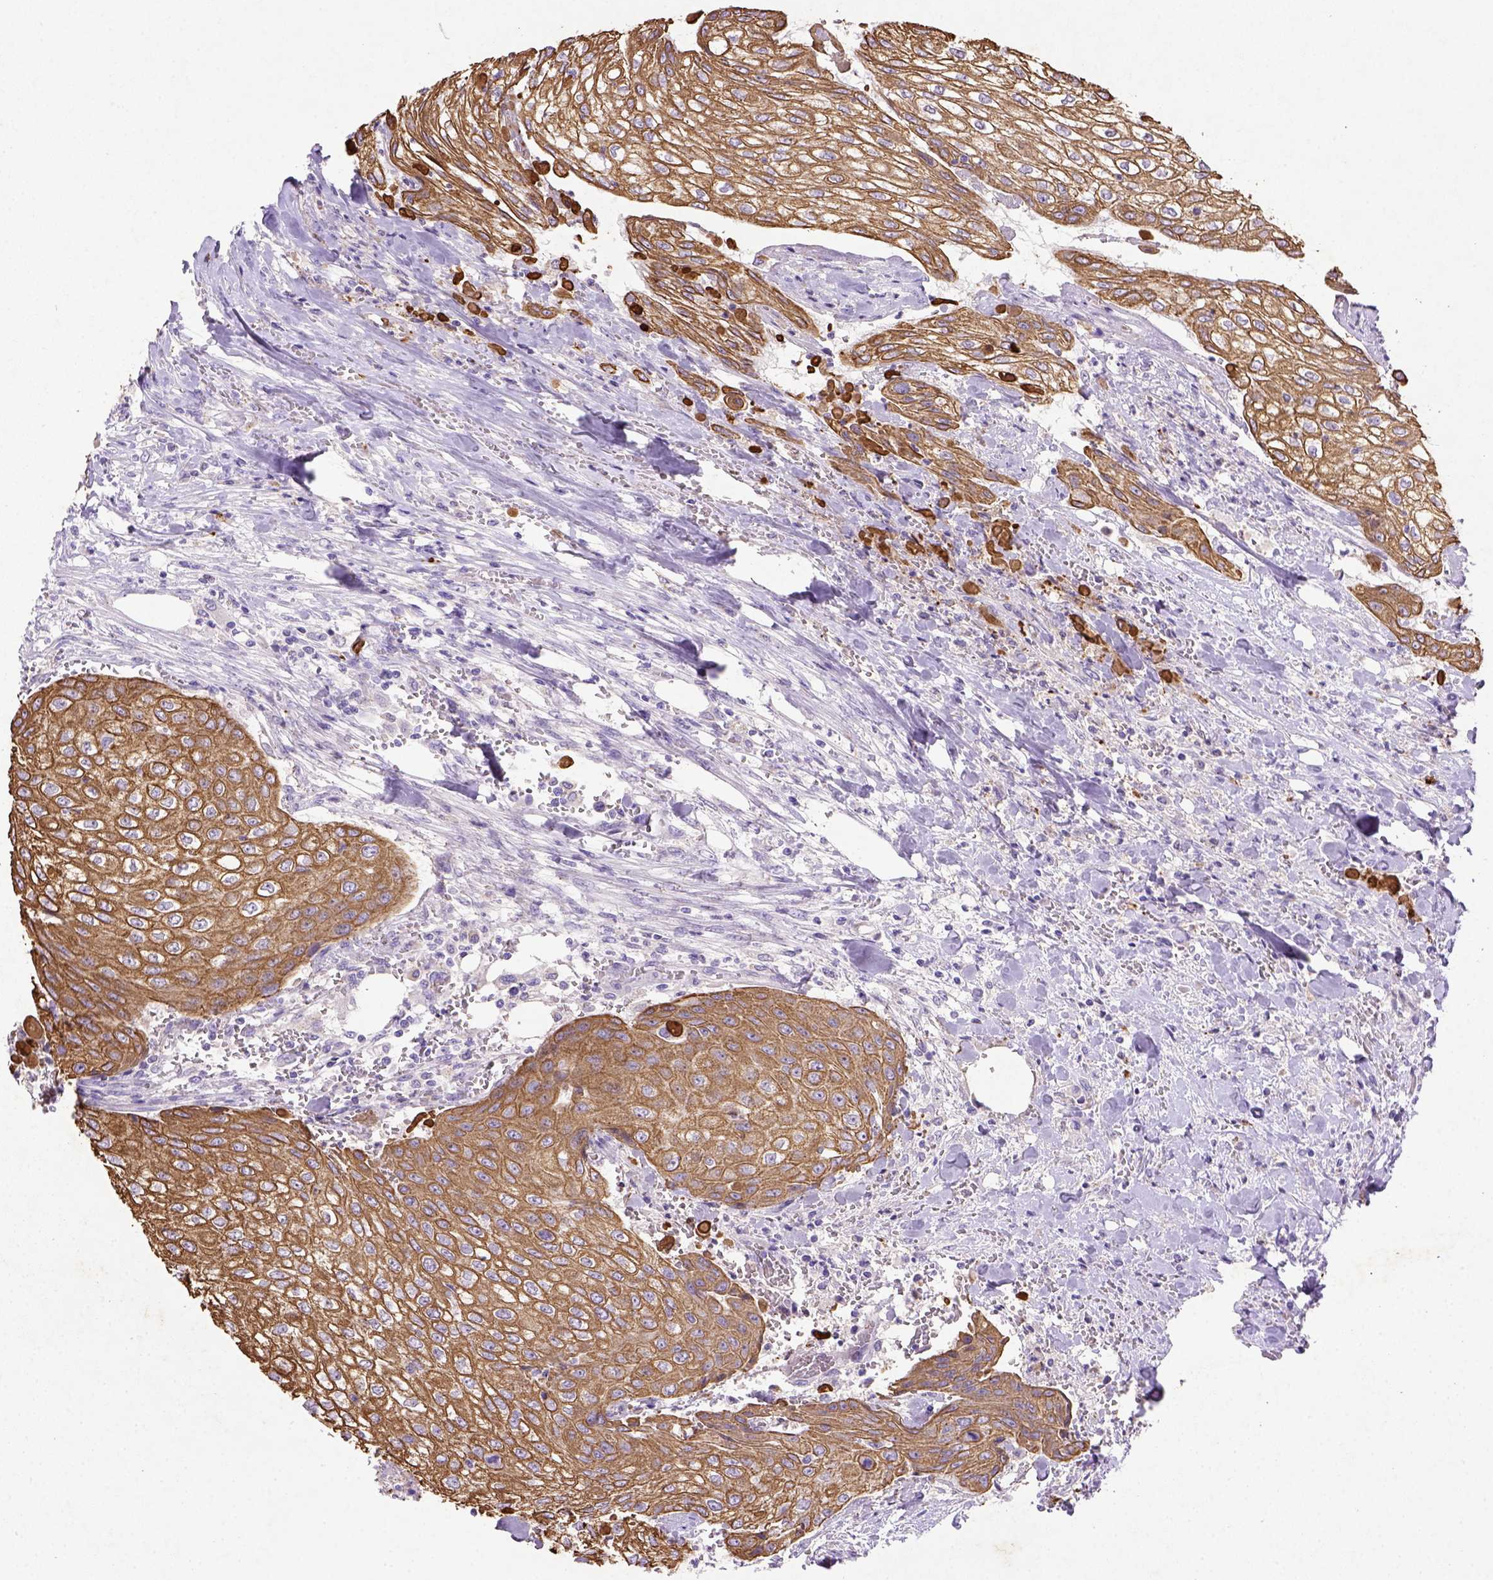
{"staining": {"intensity": "moderate", "quantity": ">75%", "location": "cytoplasmic/membranous"}, "tissue": "urothelial cancer", "cell_type": "Tumor cells", "image_type": "cancer", "snomed": [{"axis": "morphology", "description": "Urothelial carcinoma, High grade"}, {"axis": "topography", "description": "Urinary bladder"}], "caption": "Immunohistochemistry (IHC) image of neoplastic tissue: human urothelial cancer stained using immunohistochemistry displays medium levels of moderate protein expression localized specifically in the cytoplasmic/membranous of tumor cells, appearing as a cytoplasmic/membranous brown color.", "gene": "NUDT2", "patient": {"sex": "male", "age": 62}}